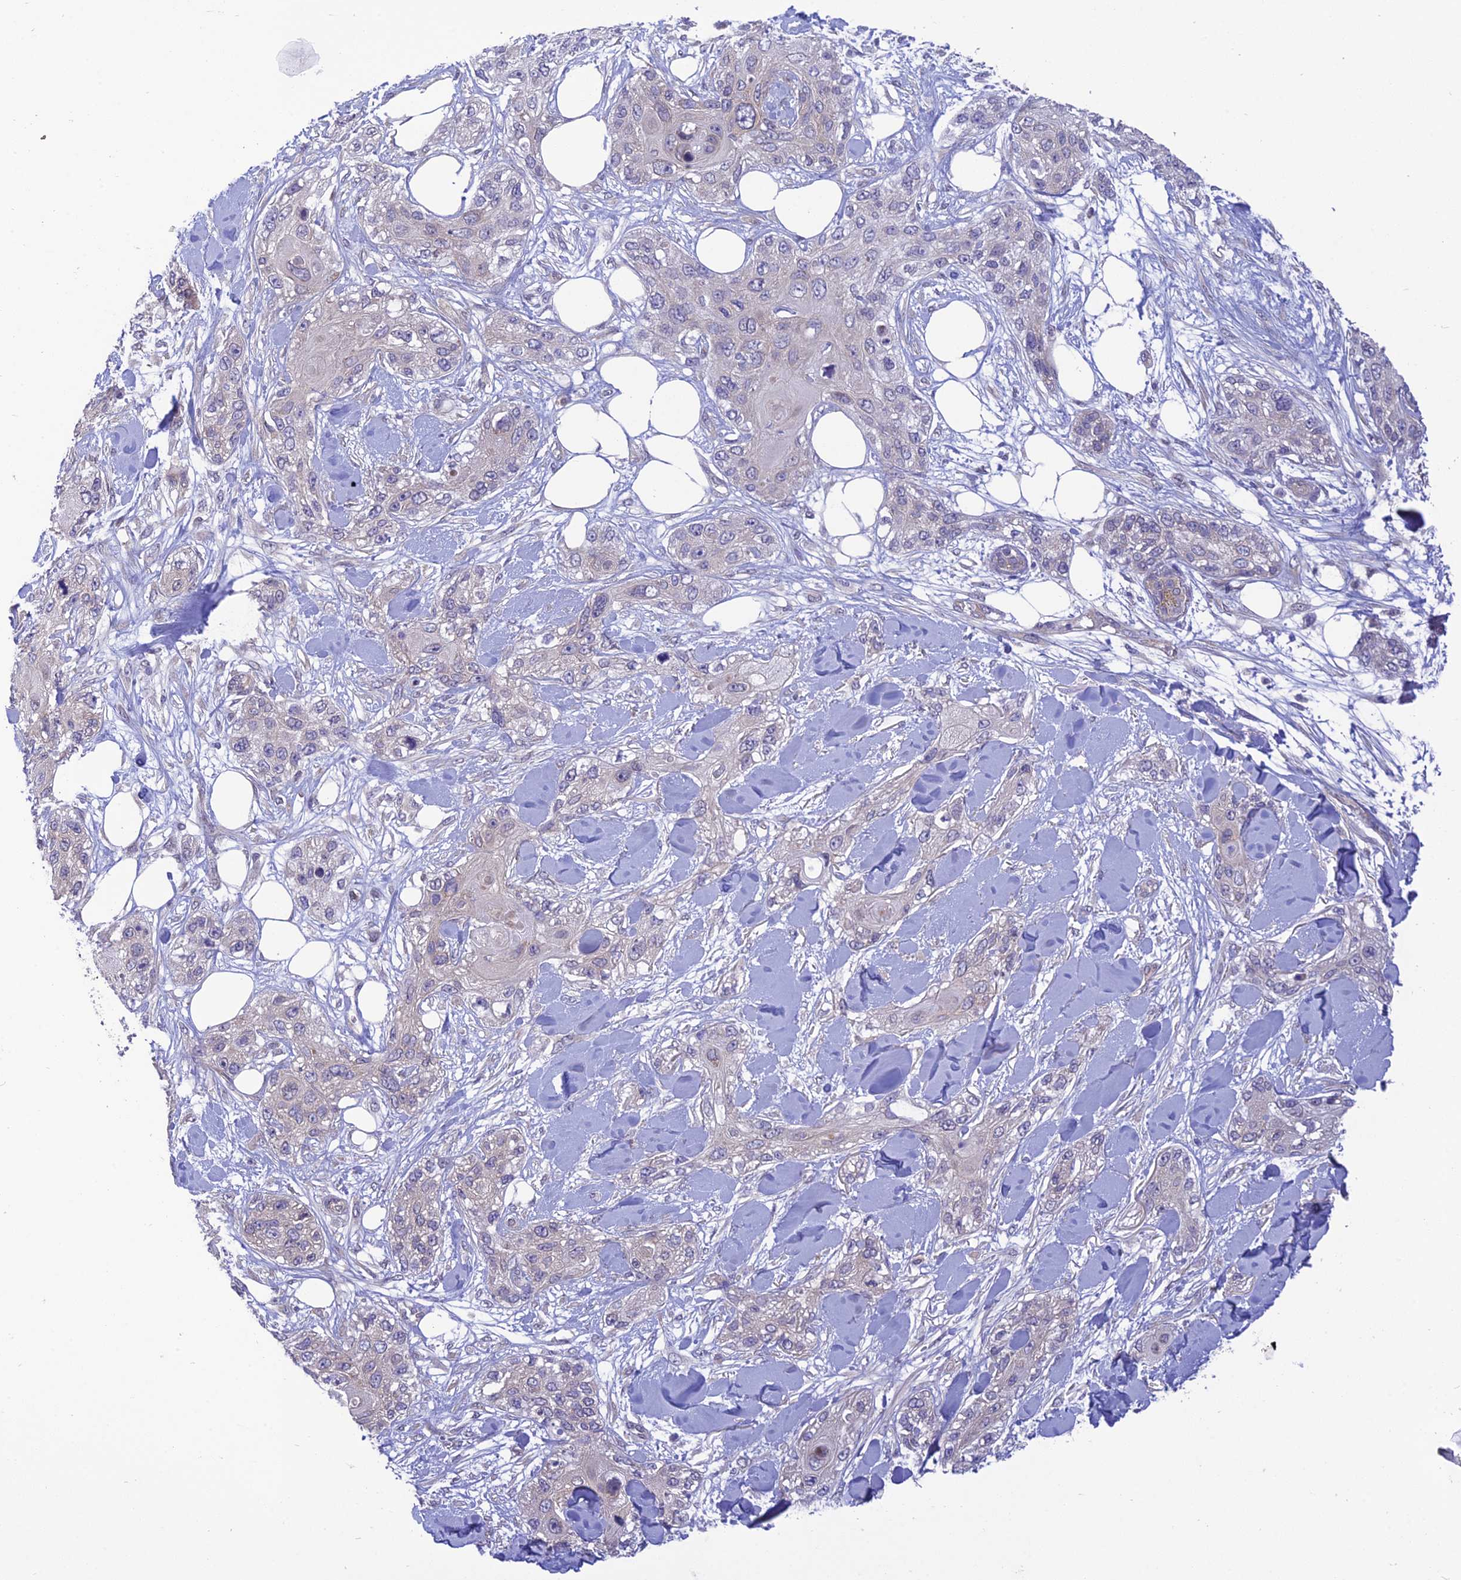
{"staining": {"intensity": "negative", "quantity": "none", "location": "none"}, "tissue": "skin cancer", "cell_type": "Tumor cells", "image_type": "cancer", "snomed": [{"axis": "morphology", "description": "Normal tissue, NOS"}, {"axis": "morphology", "description": "Squamous cell carcinoma, NOS"}, {"axis": "topography", "description": "Skin"}], "caption": "High magnification brightfield microscopy of skin cancer (squamous cell carcinoma) stained with DAB (3,3'-diaminobenzidine) (brown) and counterstained with hematoxylin (blue): tumor cells show no significant expression.", "gene": "UROS", "patient": {"sex": "male", "age": 72}}